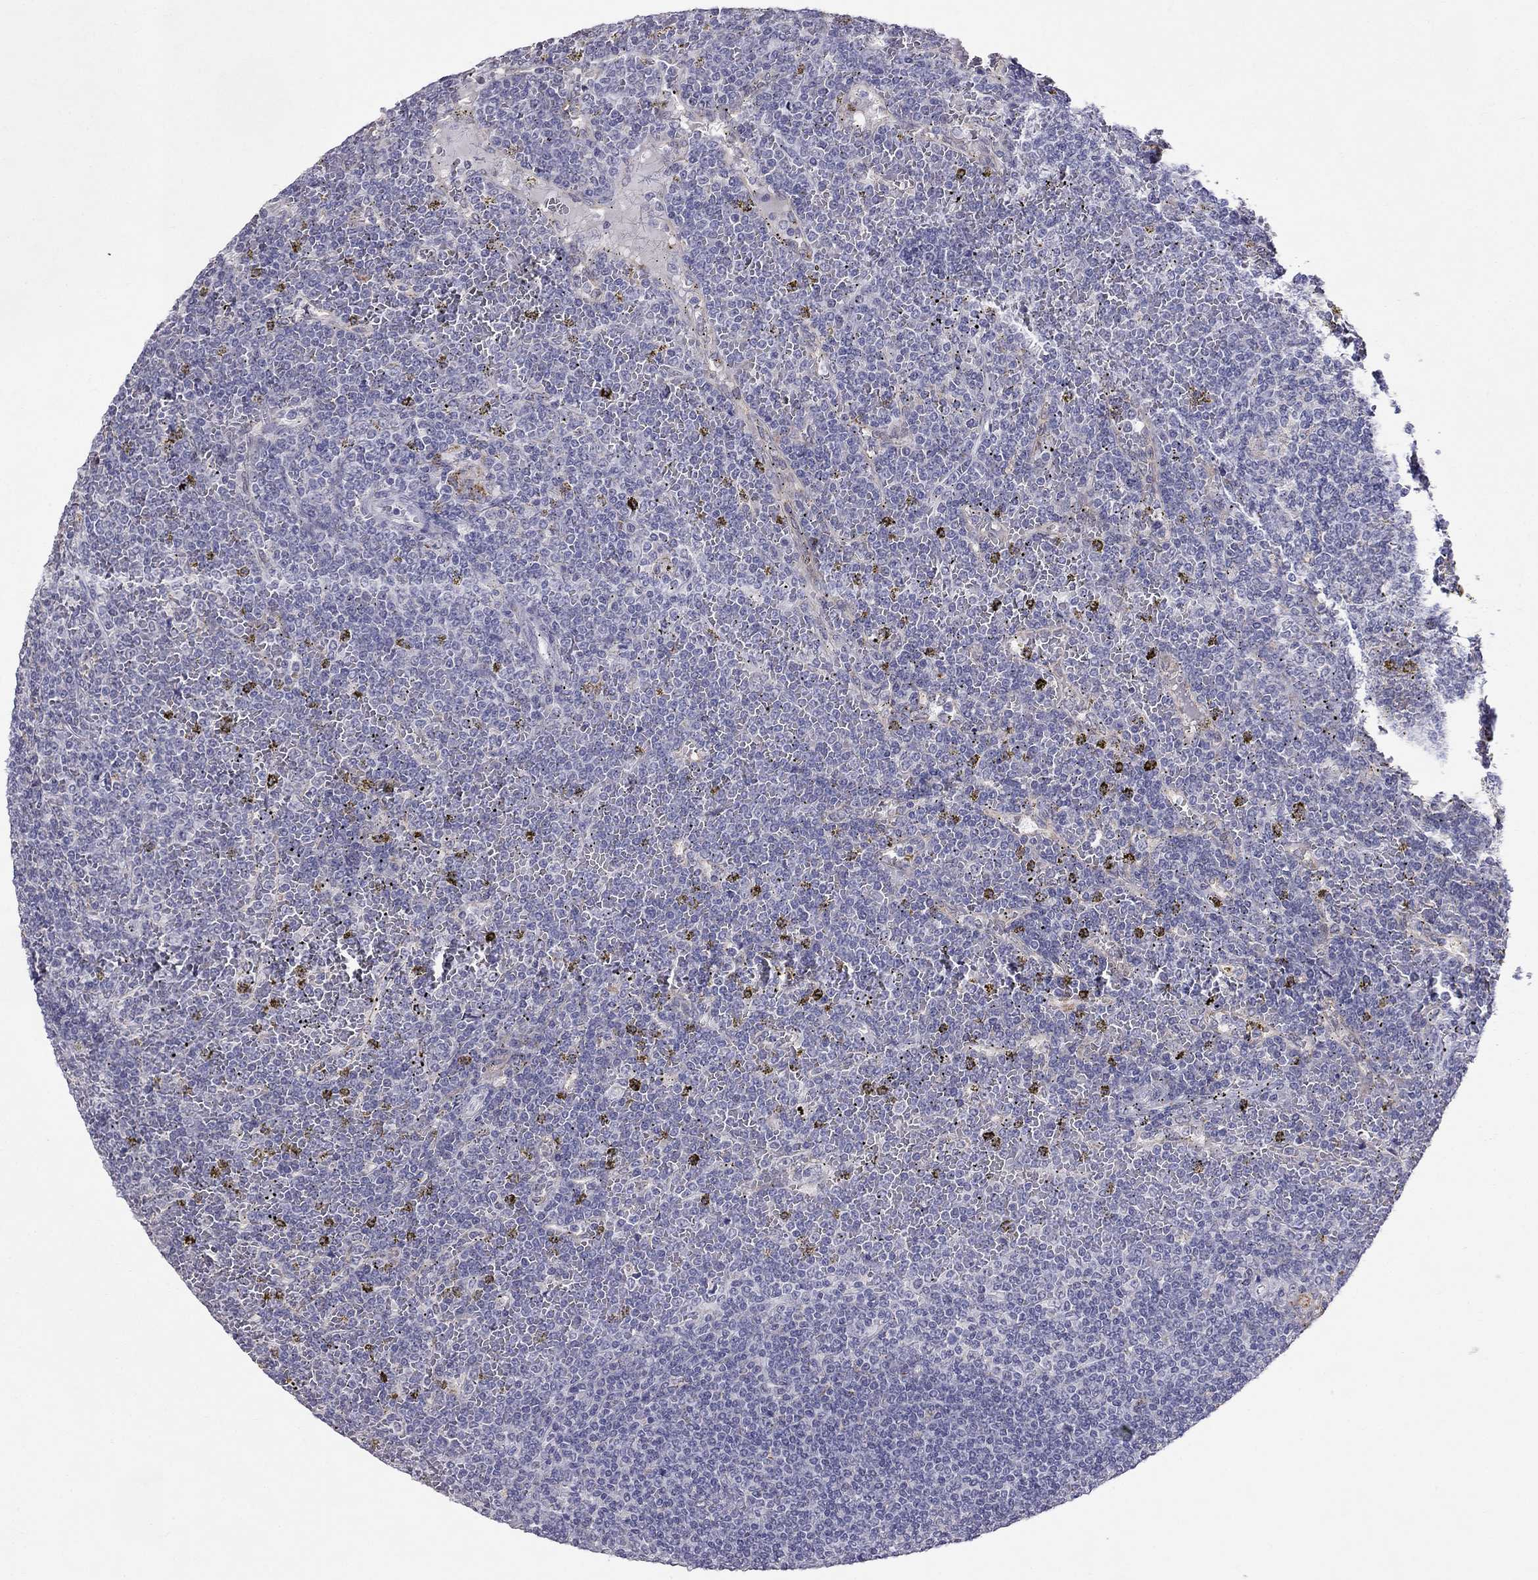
{"staining": {"intensity": "negative", "quantity": "none", "location": "none"}, "tissue": "lymphoma", "cell_type": "Tumor cells", "image_type": "cancer", "snomed": [{"axis": "morphology", "description": "Malignant lymphoma, non-Hodgkin's type, Low grade"}, {"axis": "topography", "description": "Spleen"}], "caption": "An immunohistochemistry (IHC) micrograph of lymphoma is shown. There is no staining in tumor cells of lymphoma.", "gene": "MYO3B", "patient": {"sex": "female", "age": 19}}